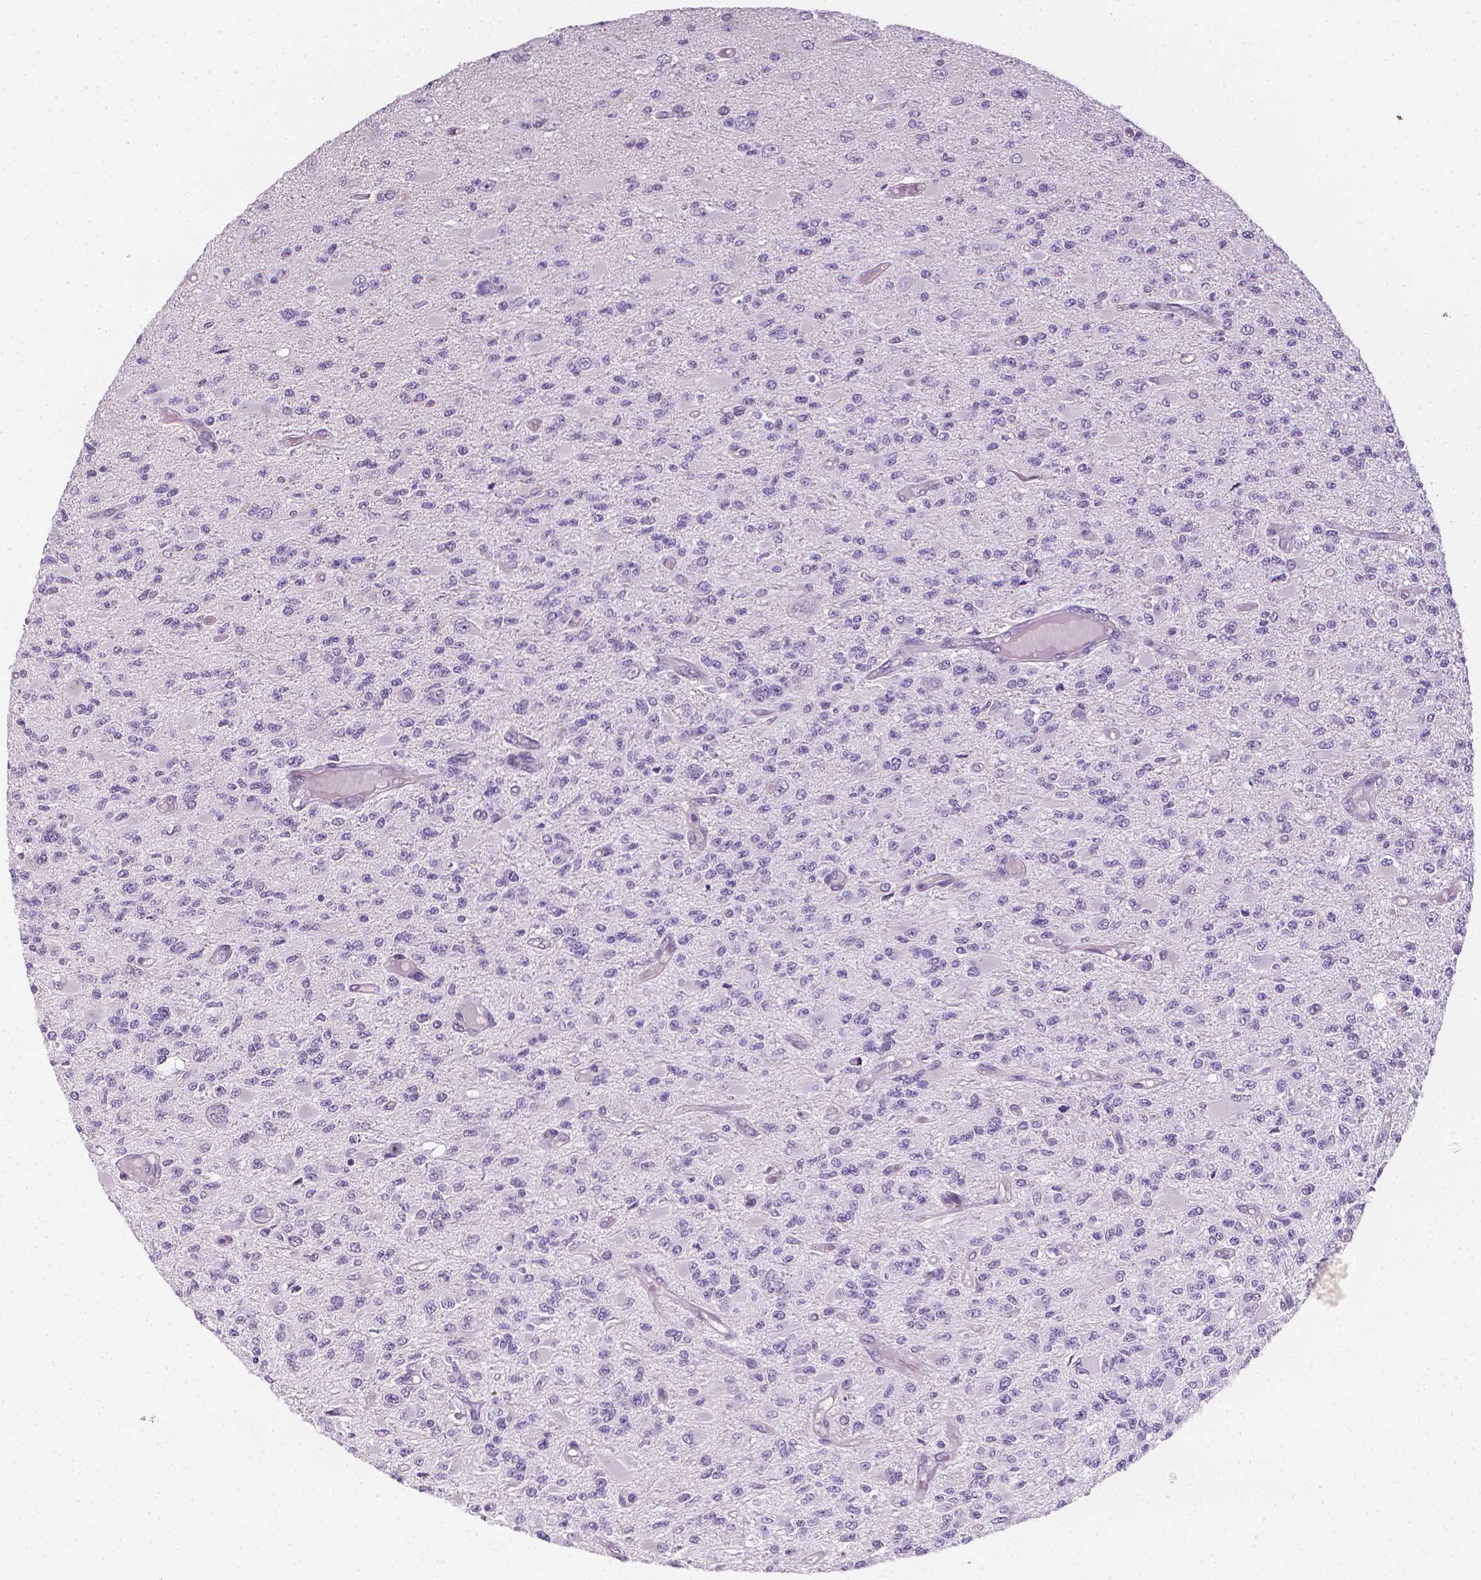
{"staining": {"intensity": "negative", "quantity": "none", "location": "none"}, "tissue": "glioma", "cell_type": "Tumor cells", "image_type": "cancer", "snomed": [{"axis": "morphology", "description": "Glioma, malignant, High grade"}, {"axis": "topography", "description": "Brain"}], "caption": "Tumor cells are negative for brown protein staining in malignant glioma (high-grade).", "gene": "DCAF8L1", "patient": {"sex": "female", "age": 63}}